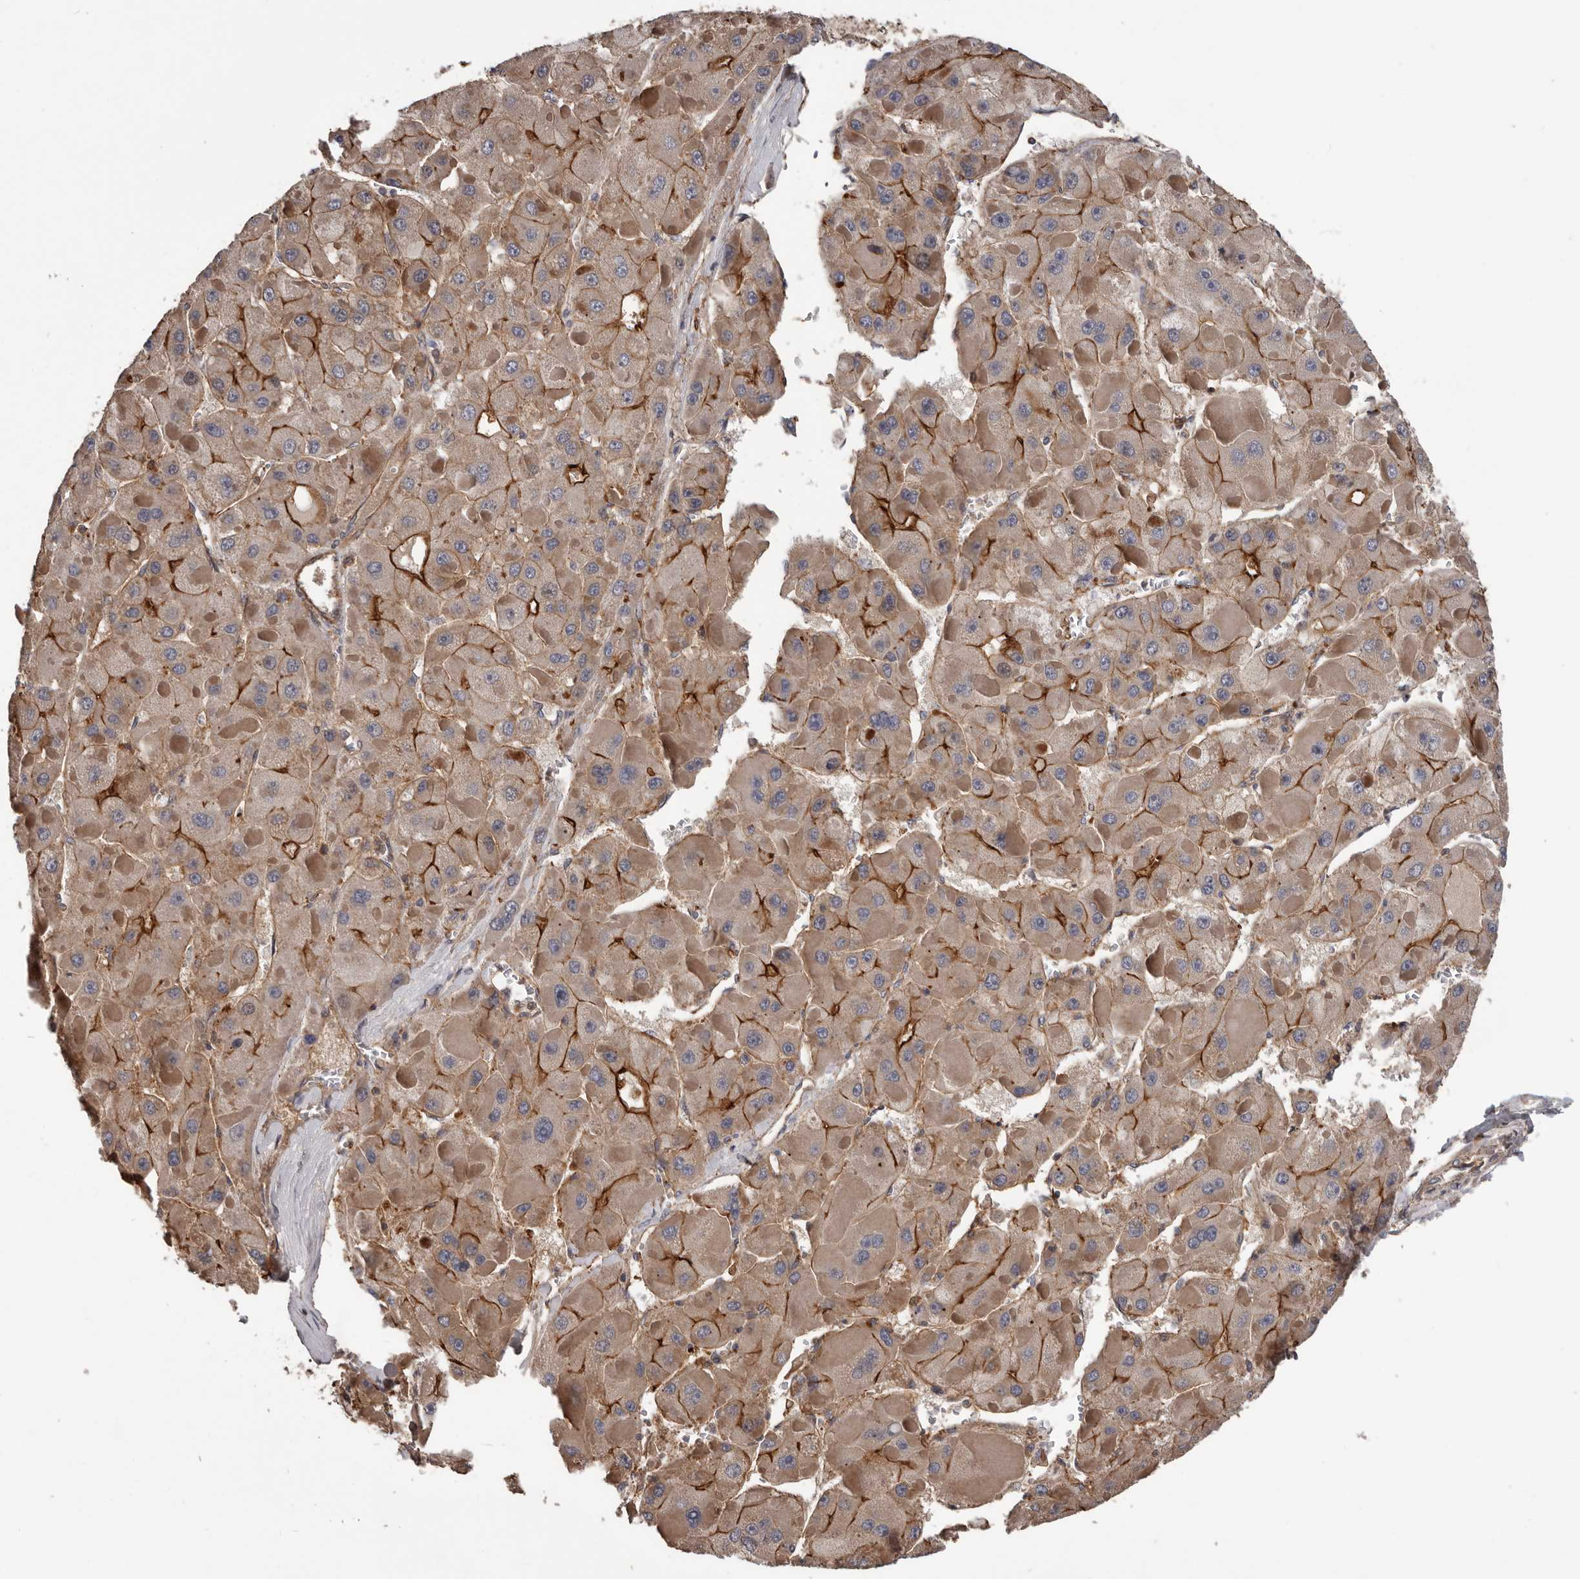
{"staining": {"intensity": "moderate", "quantity": ">75%", "location": "cytoplasmic/membranous"}, "tissue": "liver cancer", "cell_type": "Tumor cells", "image_type": "cancer", "snomed": [{"axis": "morphology", "description": "Carcinoma, Hepatocellular, NOS"}, {"axis": "topography", "description": "Liver"}], "caption": "There is medium levels of moderate cytoplasmic/membranous expression in tumor cells of liver cancer, as demonstrated by immunohistochemical staining (brown color).", "gene": "PNRC2", "patient": {"sex": "female", "age": 73}}